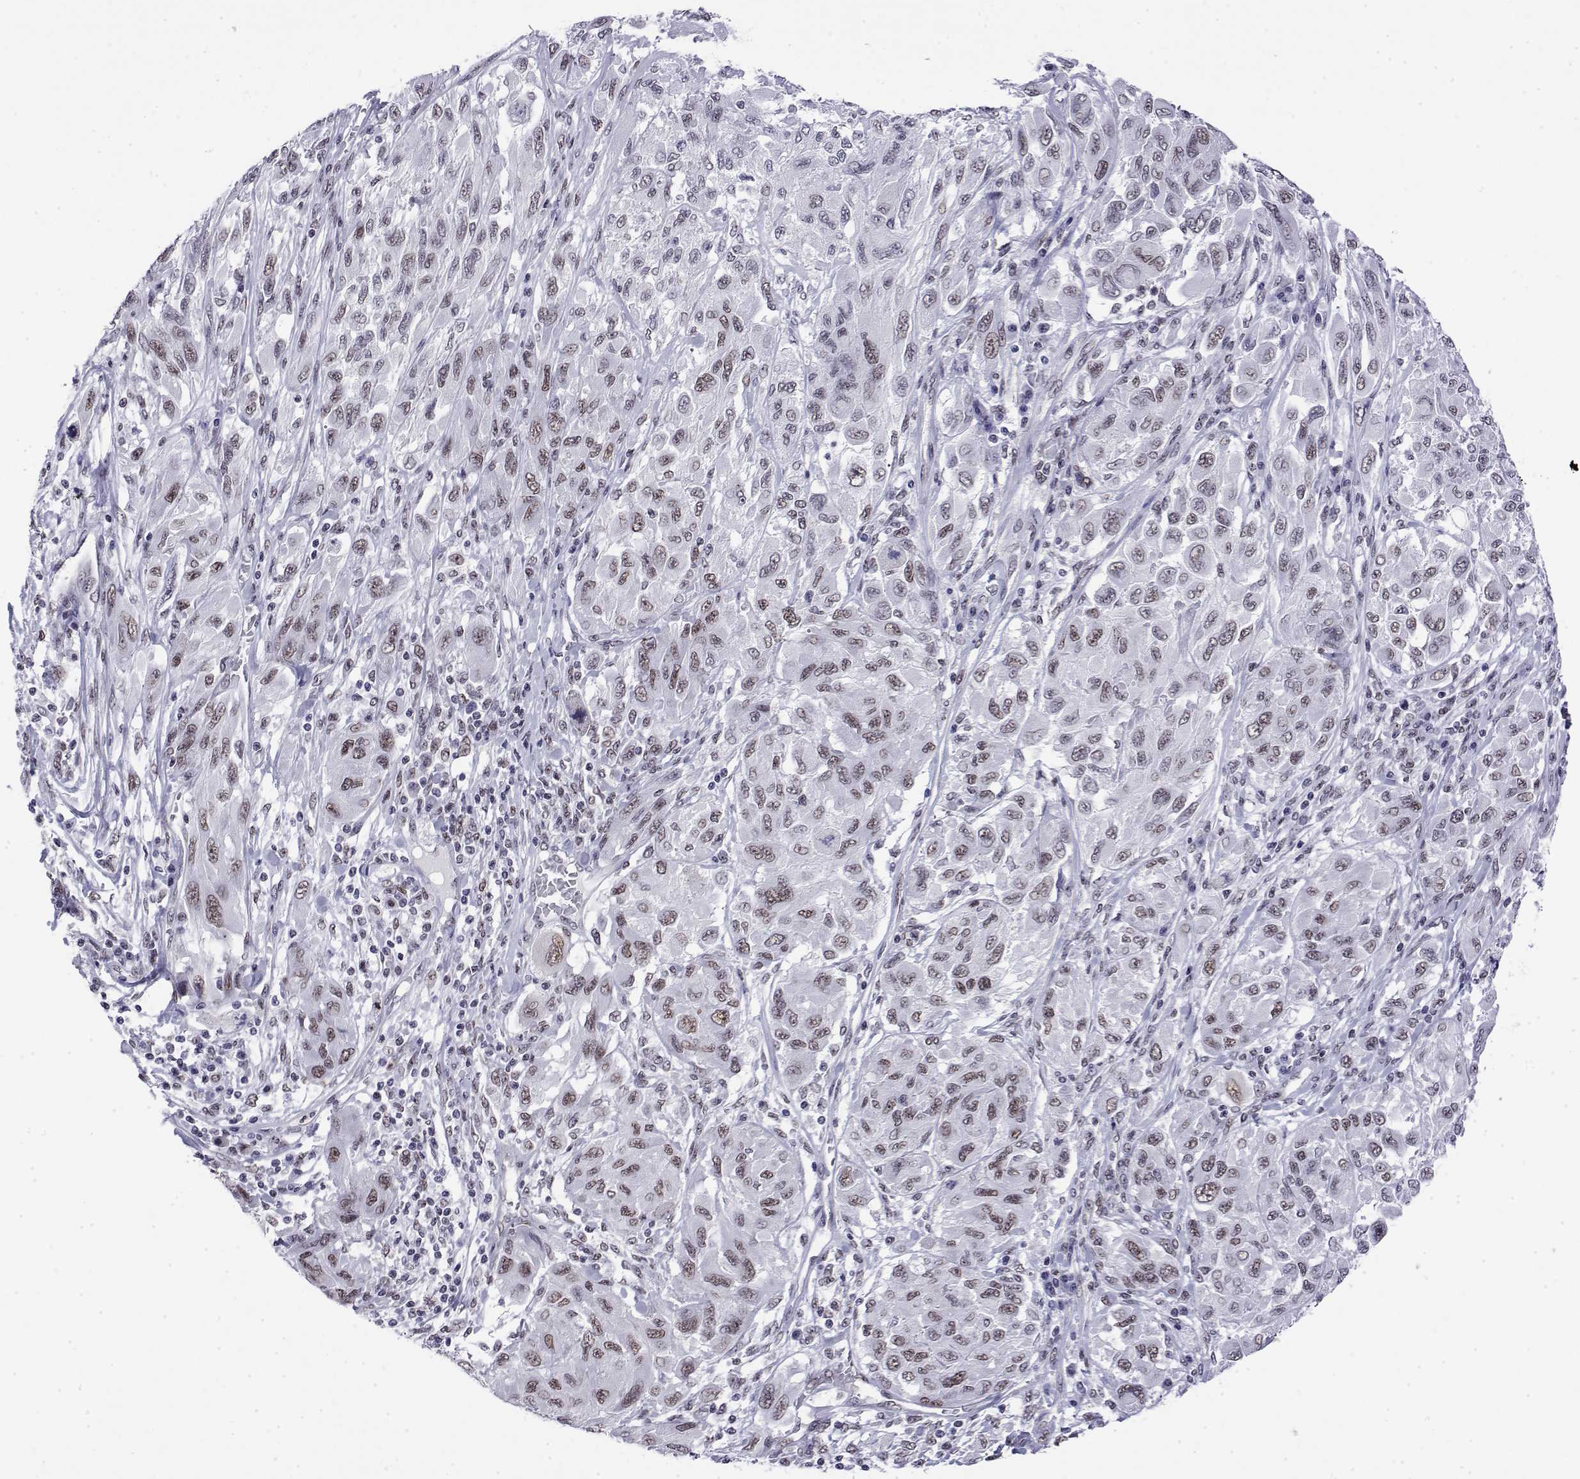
{"staining": {"intensity": "moderate", "quantity": ">75%", "location": "nuclear"}, "tissue": "melanoma", "cell_type": "Tumor cells", "image_type": "cancer", "snomed": [{"axis": "morphology", "description": "Malignant melanoma, NOS"}, {"axis": "topography", "description": "Skin"}], "caption": "Immunohistochemistry of human malignant melanoma displays medium levels of moderate nuclear expression in about >75% of tumor cells.", "gene": "POLDIP3", "patient": {"sex": "female", "age": 91}}